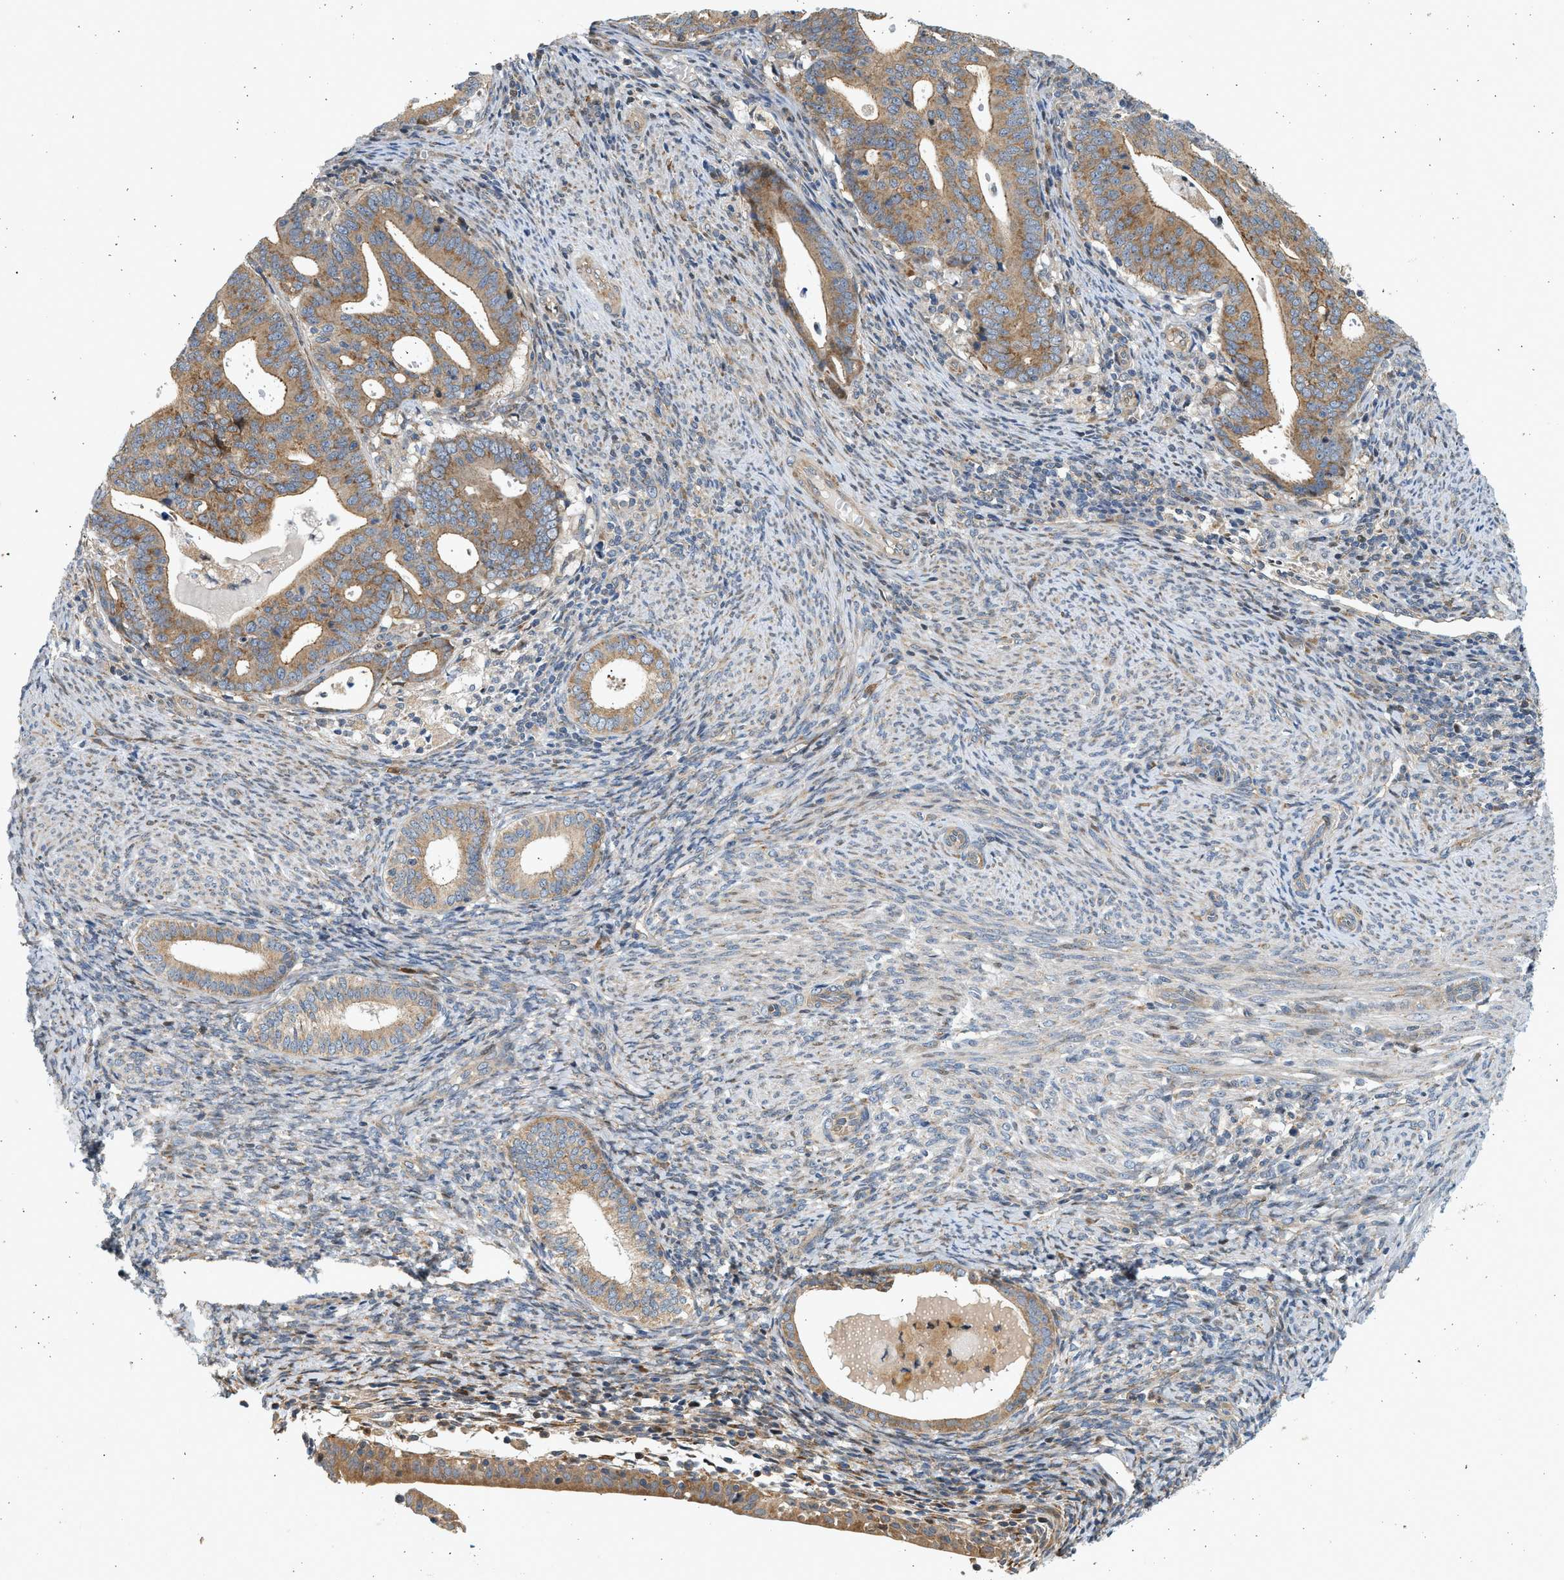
{"staining": {"intensity": "moderate", "quantity": "25%-75%", "location": "cytoplasmic/membranous"}, "tissue": "endometrial cancer", "cell_type": "Tumor cells", "image_type": "cancer", "snomed": [{"axis": "morphology", "description": "Adenocarcinoma, NOS"}, {"axis": "topography", "description": "Uterus"}], "caption": "Endometrial adenocarcinoma tissue exhibits moderate cytoplasmic/membranous staining in approximately 25%-75% of tumor cells, visualized by immunohistochemistry.", "gene": "NRSN2", "patient": {"sex": "female", "age": 83}}